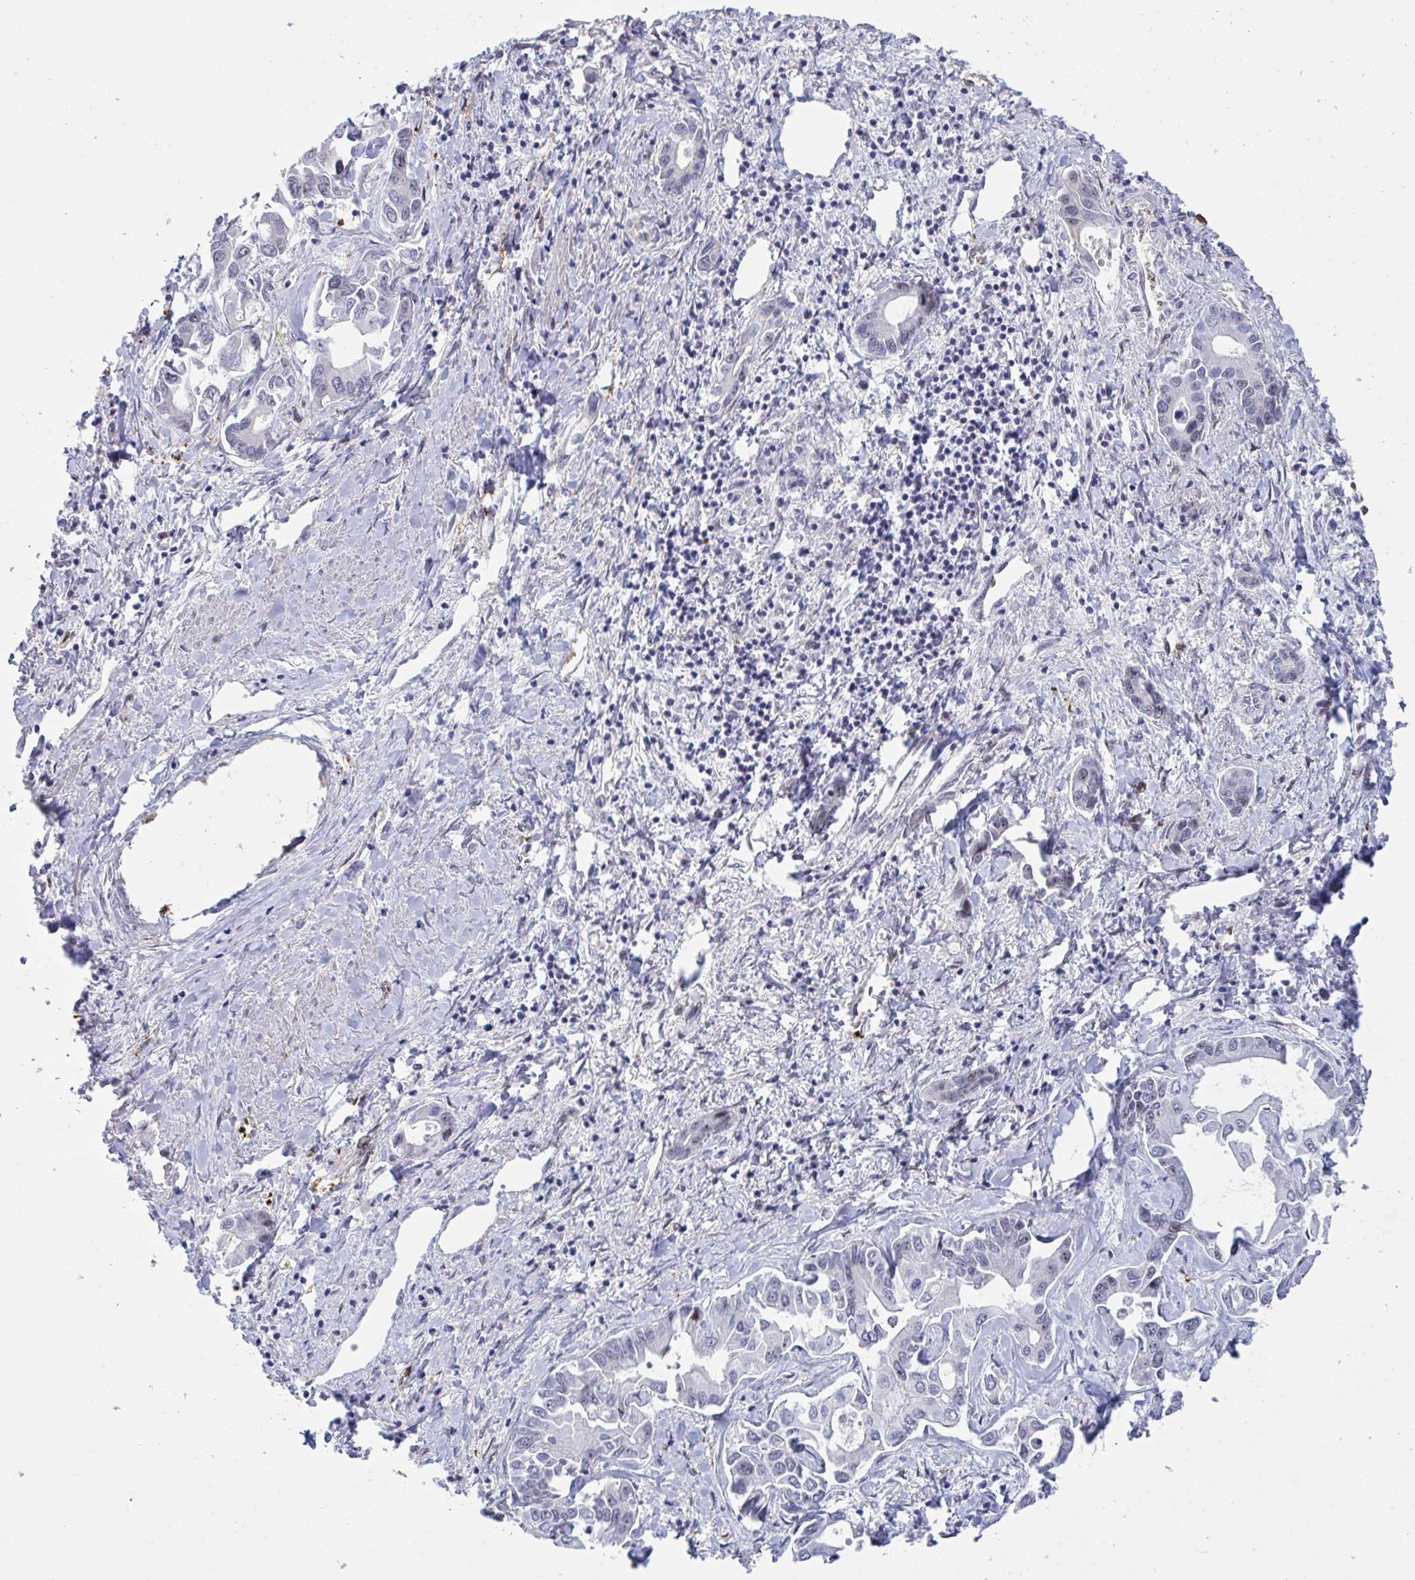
{"staining": {"intensity": "negative", "quantity": "none", "location": "none"}, "tissue": "liver cancer", "cell_type": "Tumor cells", "image_type": "cancer", "snomed": [{"axis": "morphology", "description": "Cholangiocarcinoma"}, {"axis": "topography", "description": "Liver"}], "caption": "An image of cholangiocarcinoma (liver) stained for a protein demonstrates no brown staining in tumor cells. Nuclei are stained in blue.", "gene": "PELI2", "patient": {"sex": "male", "age": 66}}